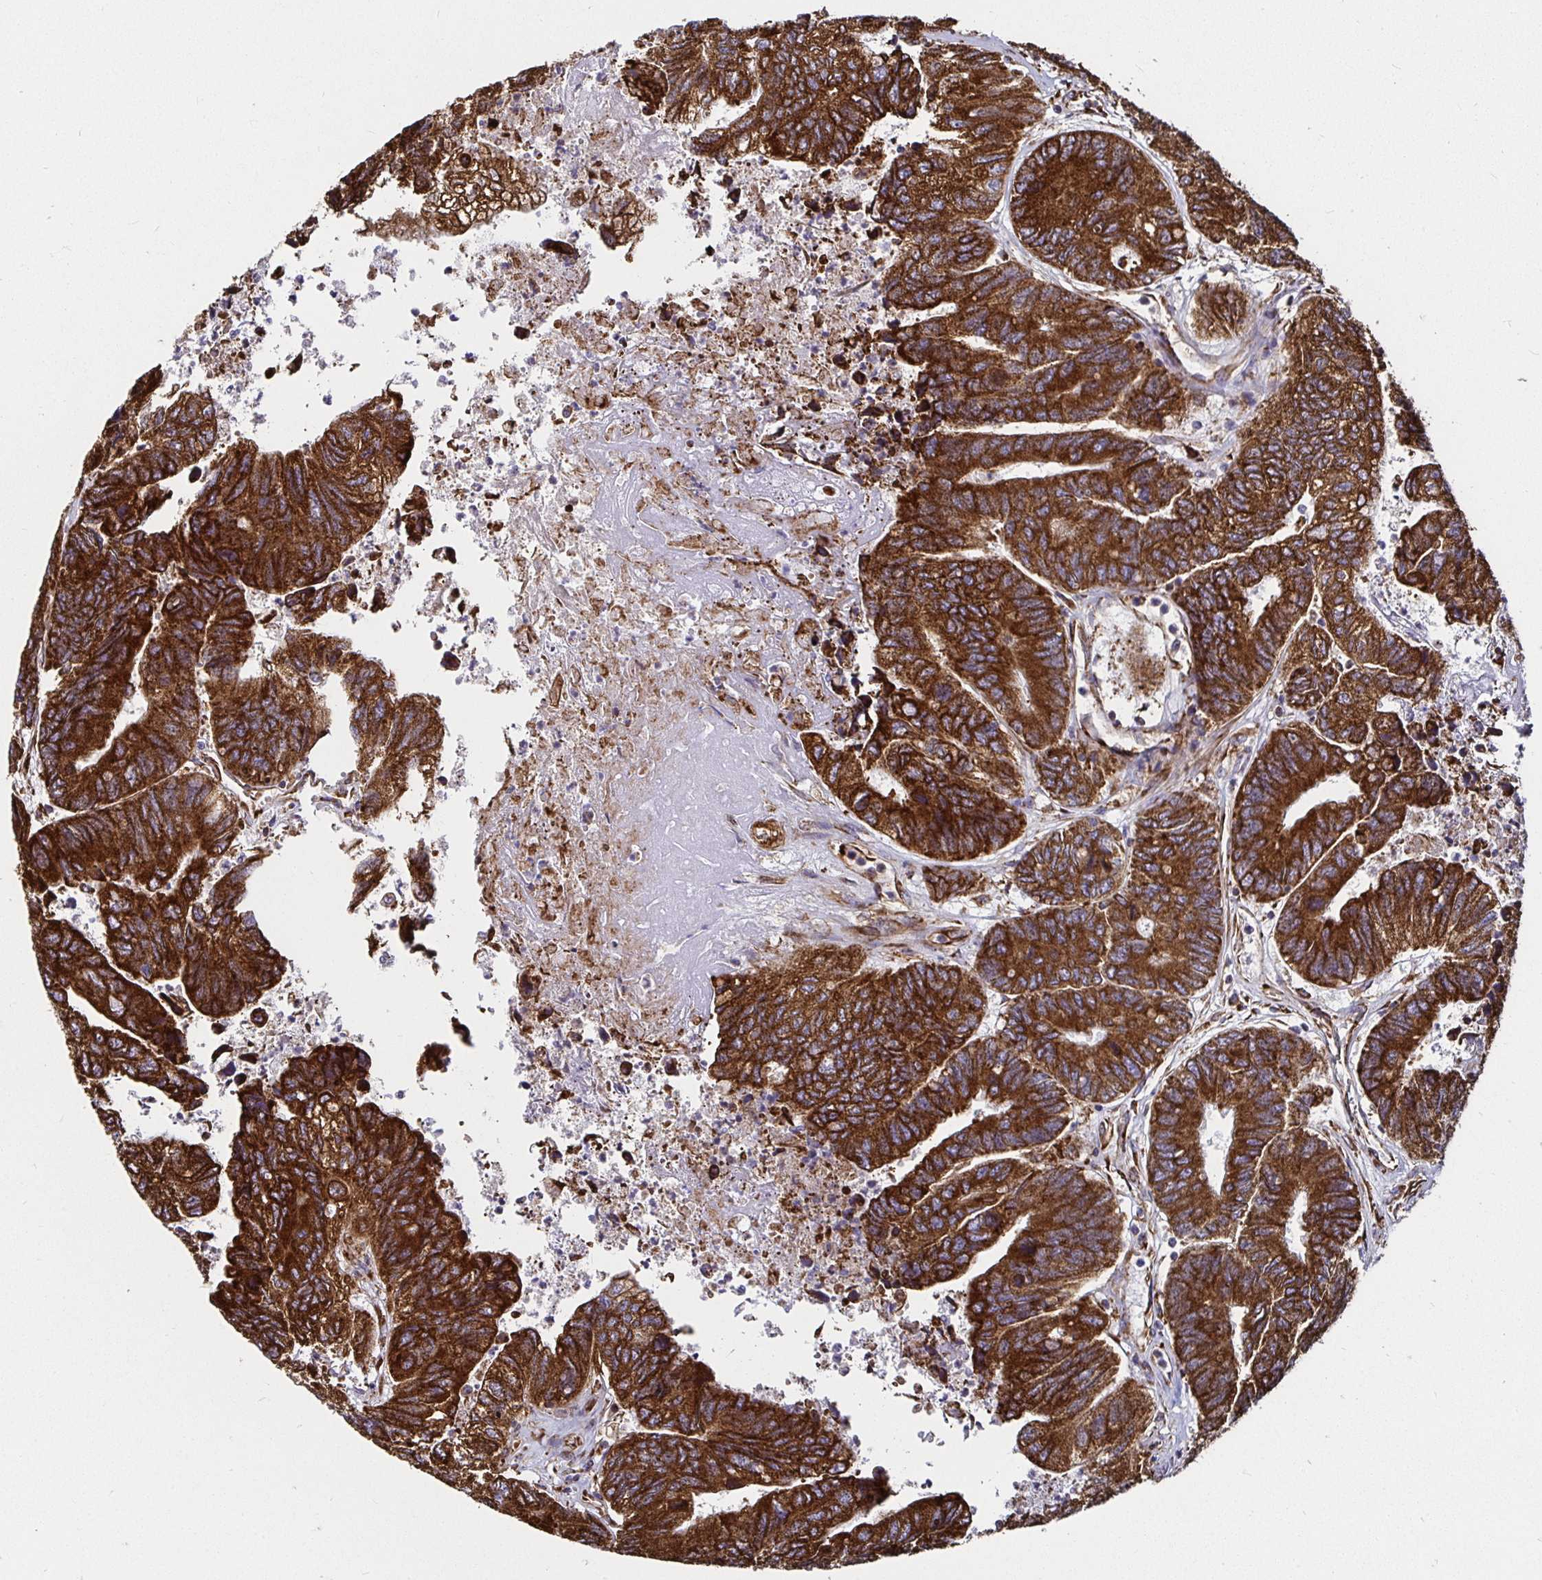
{"staining": {"intensity": "strong", "quantity": ">75%", "location": "cytoplasmic/membranous"}, "tissue": "colorectal cancer", "cell_type": "Tumor cells", "image_type": "cancer", "snomed": [{"axis": "morphology", "description": "Adenocarcinoma, NOS"}, {"axis": "topography", "description": "Colon"}], "caption": "Tumor cells demonstrate high levels of strong cytoplasmic/membranous expression in about >75% of cells in colorectal cancer (adenocarcinoma).", "gene": "SMYD3", "patient": {"sex": "female", "age": 67}}